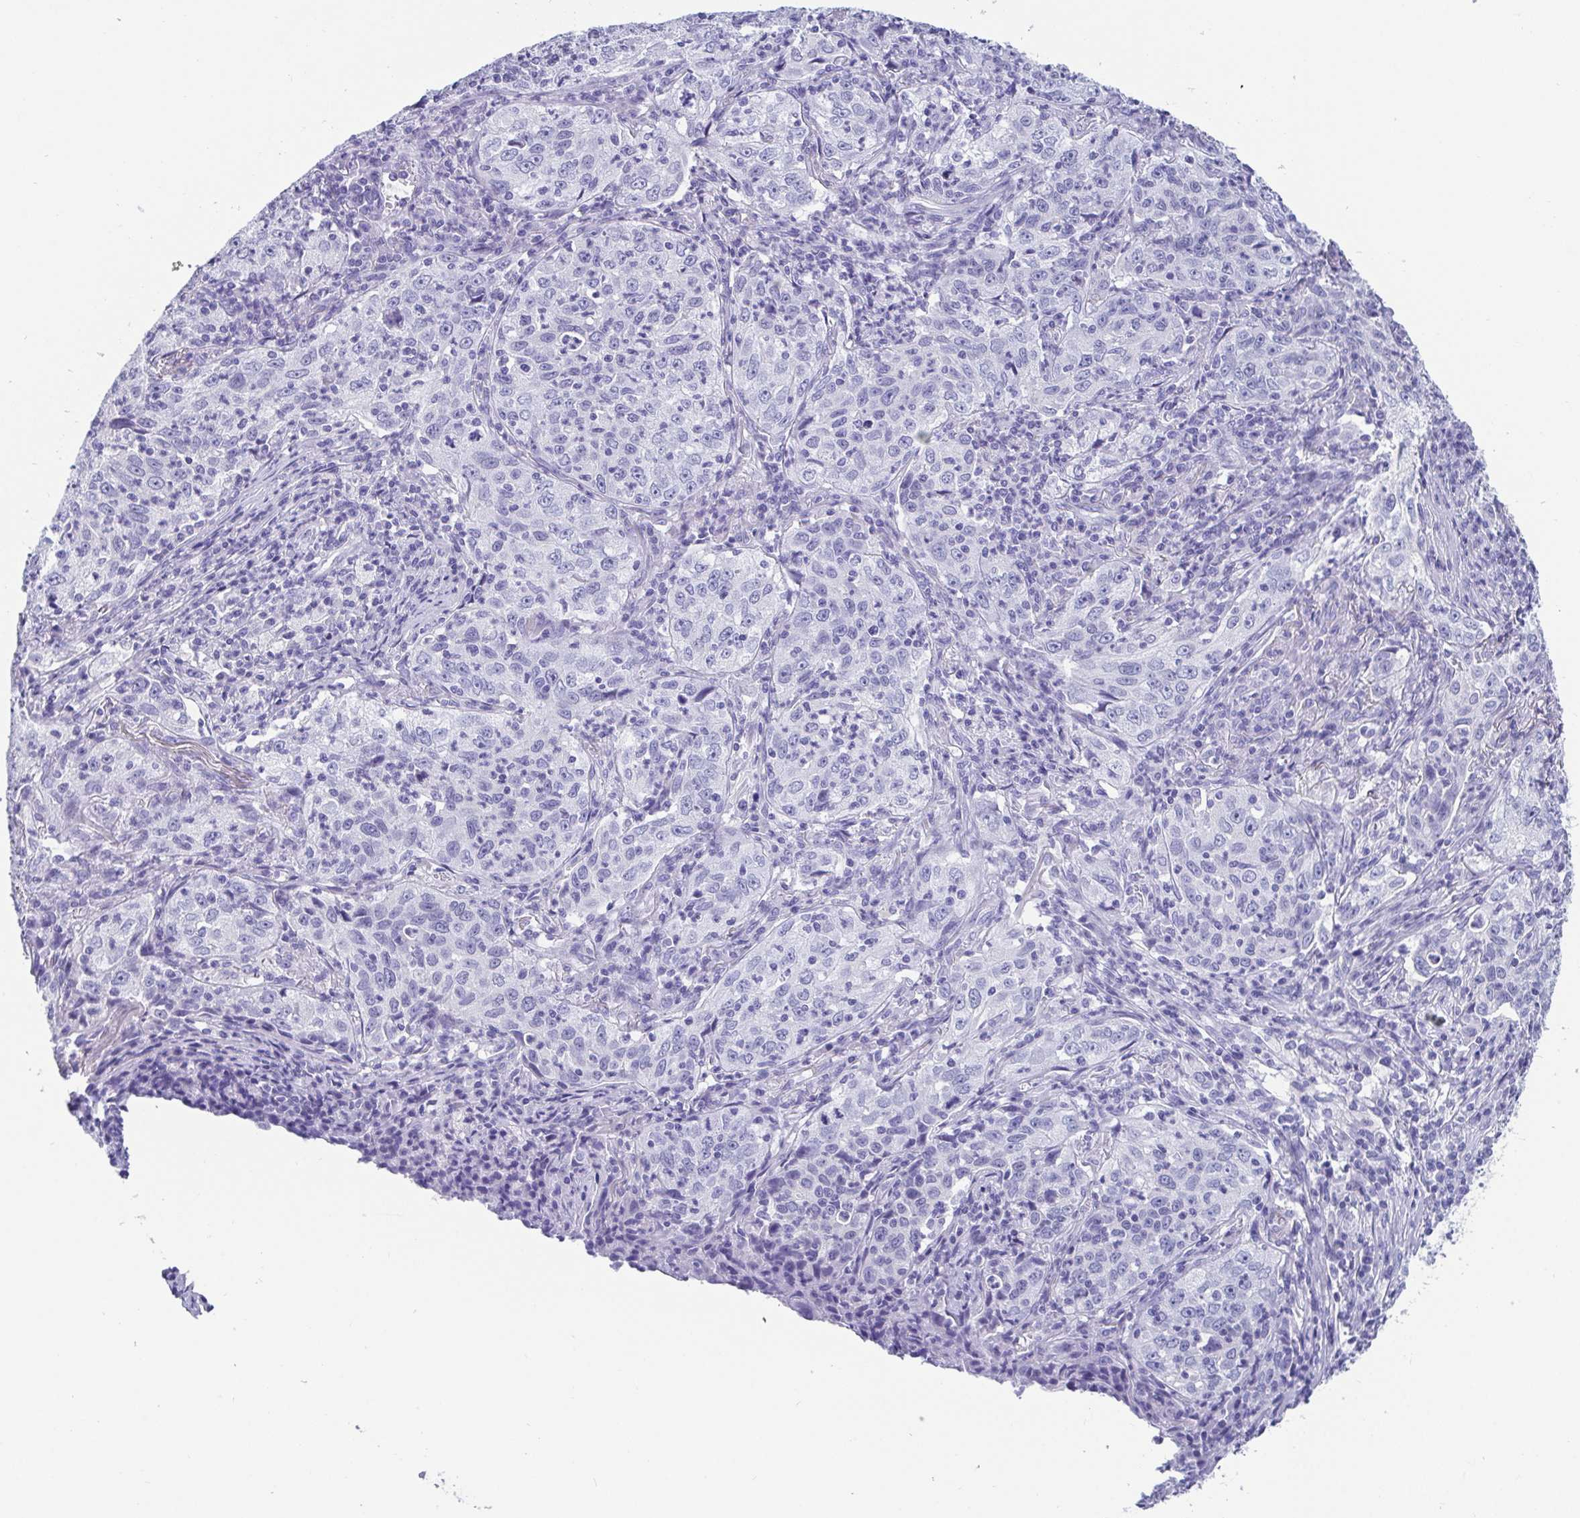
{"staining": {"intensity": "negative", "quantity": "none", "location": "none"}, "tissue": "lung cancer", "cell_type": "Tumor cells", "image_type": "cancer", "snomed": [{"axis": "morphology", "description": "Squamous cell carcinoma, NOS"}, {"axis": "topography", "description": "Lung"}], "caption": "Image shows no protein staining in tumor cells of lung cancer (squamous cell carcinoma) tissue.", "gene": "SCGN", "patient": {"sex": "male", "age": 71}}